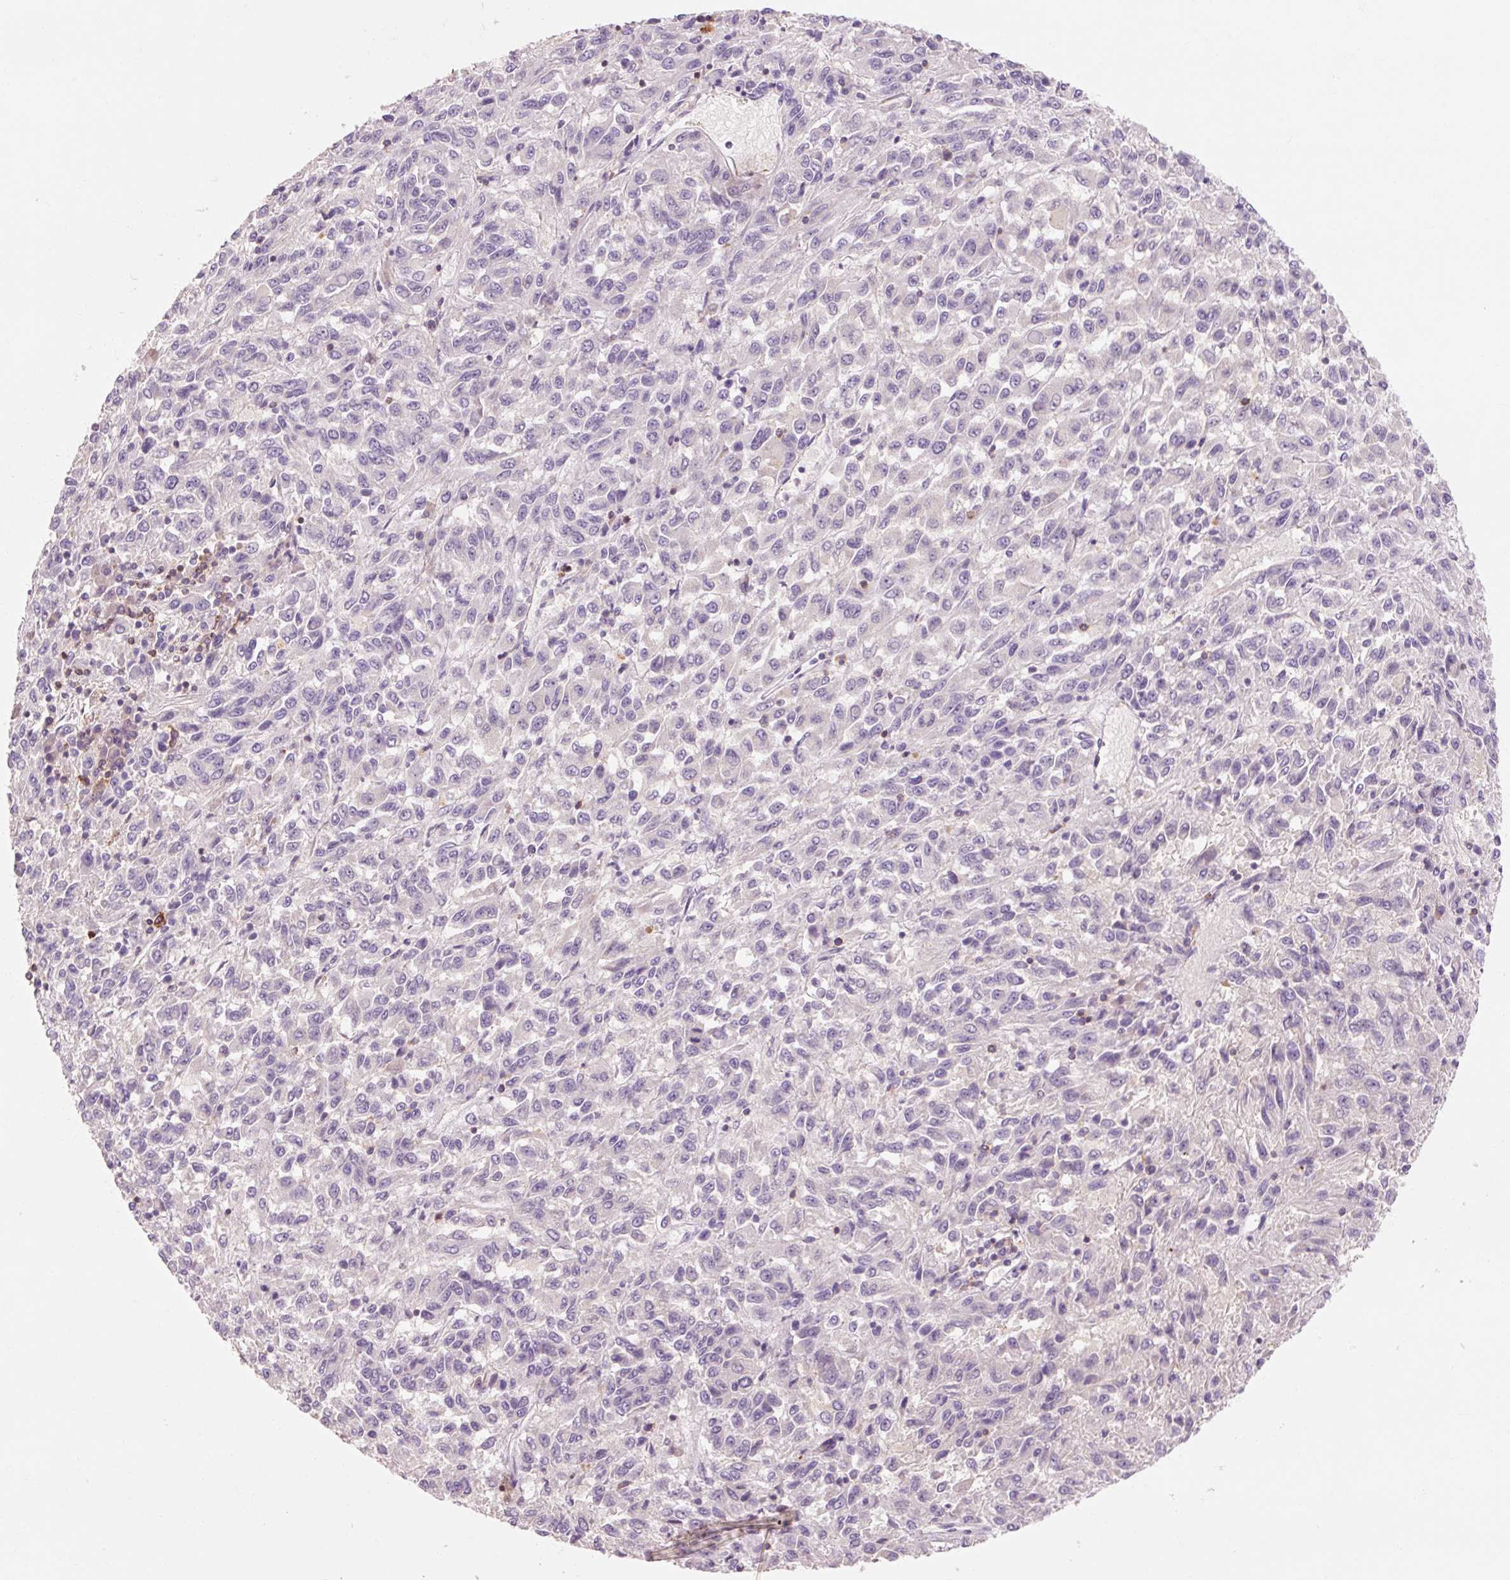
{"staining": {"intensity": "negative", "quantity": "none", "location": "none"}, "tissue": "melanoma", "cell_type": "Tumor cells", "image_type": "cancer", "snomed": [{"axis": "morphology", "description": "Malignant melanoma, Metastatic site"}, {"axis": "topography", "description": "Lung"}], "caption": "Malignant melanoma (metastatic site) stained for a protein using immunohistochemistry reveals no expression tumor cells.", "gene": "OR8K1", "patient": {"sex": "male", "age": 64}}